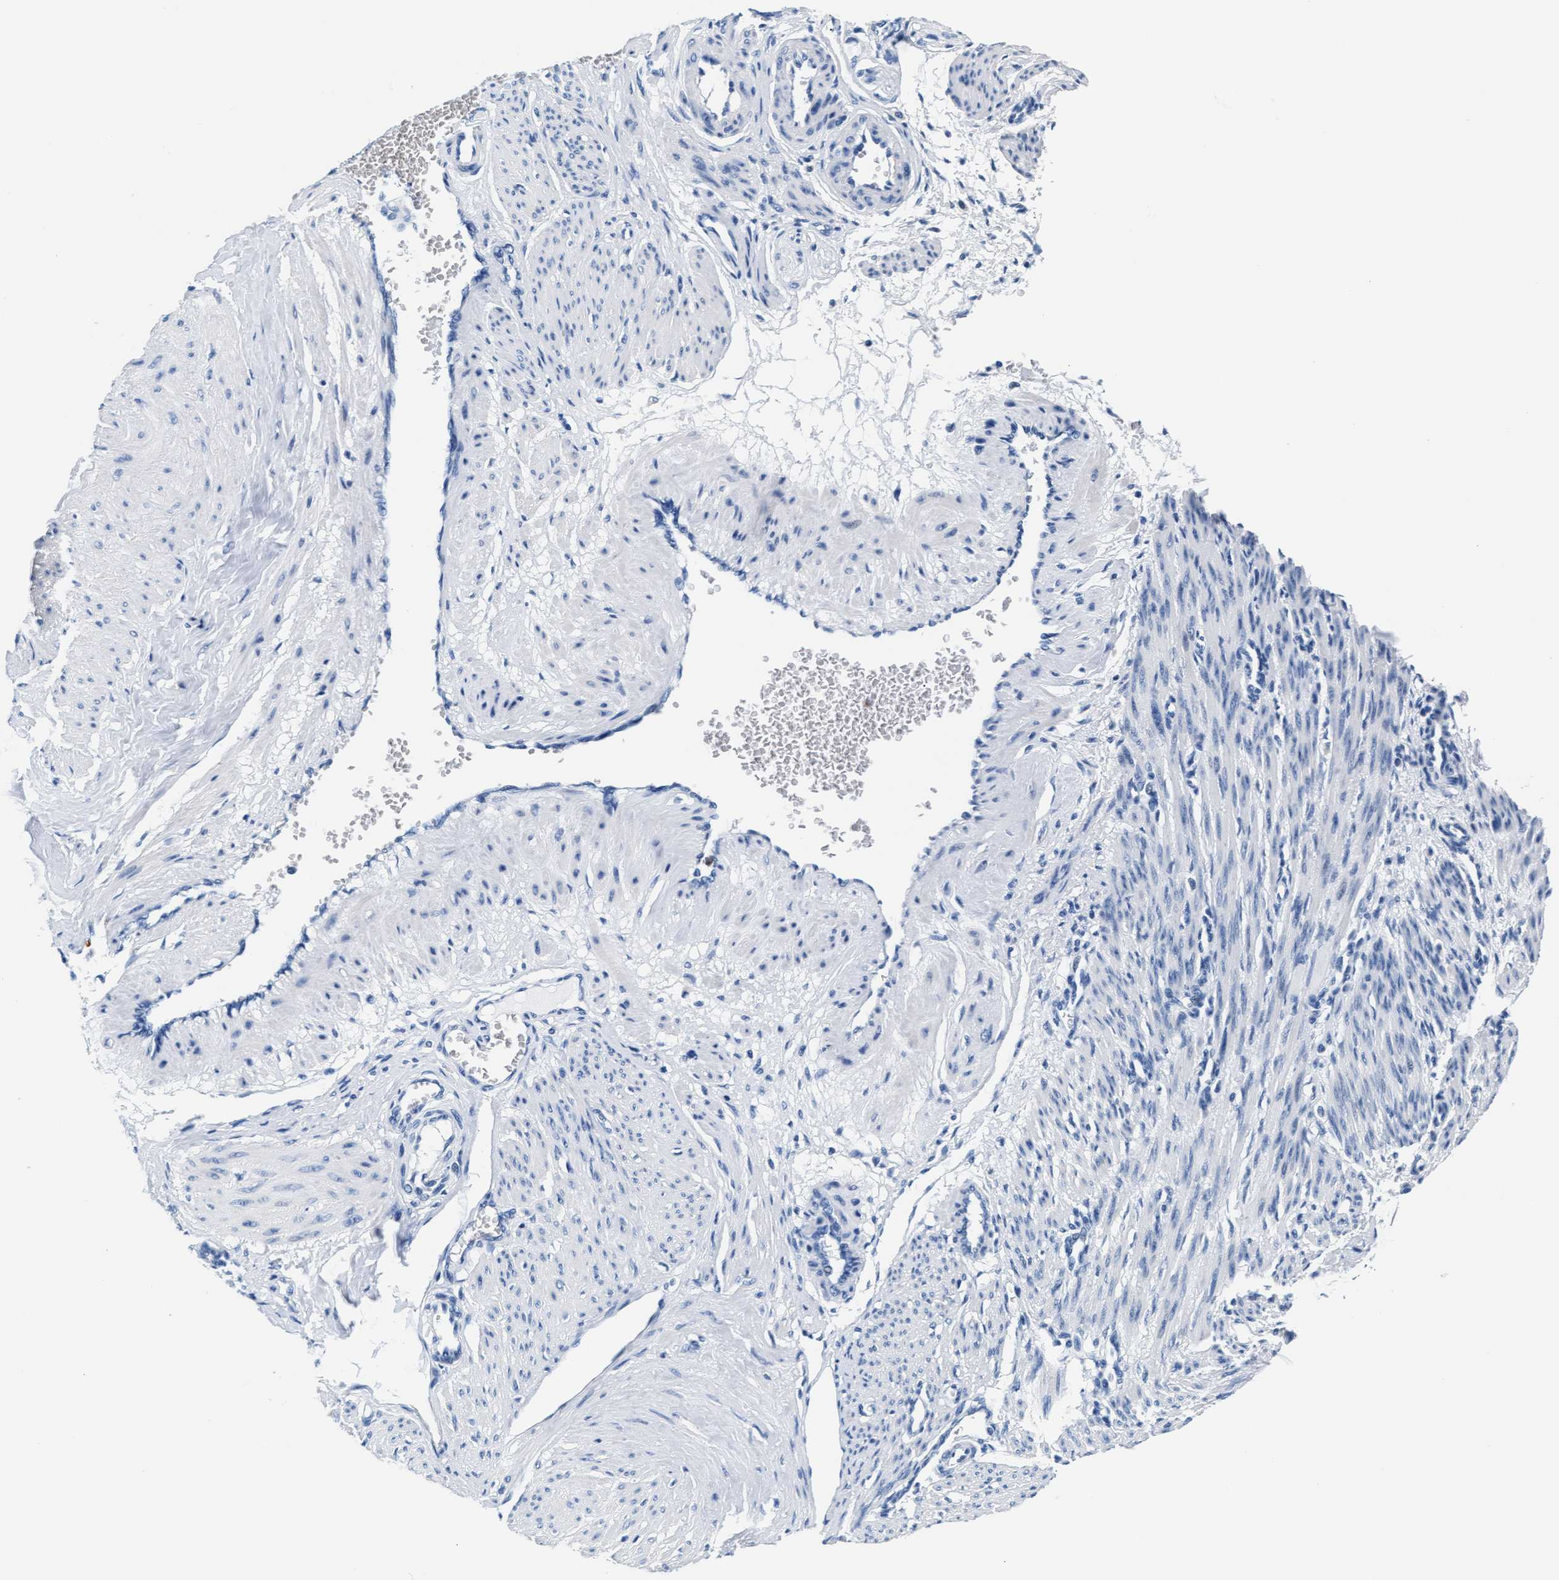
{"staining": {"intensity": "negative", "quantity": "none", "location": "none"}, "tissue": "smooth muscle", "cell_type": "Smooth muscle cells", "image_type": "normal", "snomed": [{"axis": "morphology", "description": "Normal tissue, NOS"}, {"axis": "topography", "description": "Endometrium"}], "caption": "This is an immunohistochemistry histopathology image of benign smooth muscle. There is no positivity in smooth muscle cells.", "gene": "MMP8", "patient": {"sex": "female", "age": 33}}